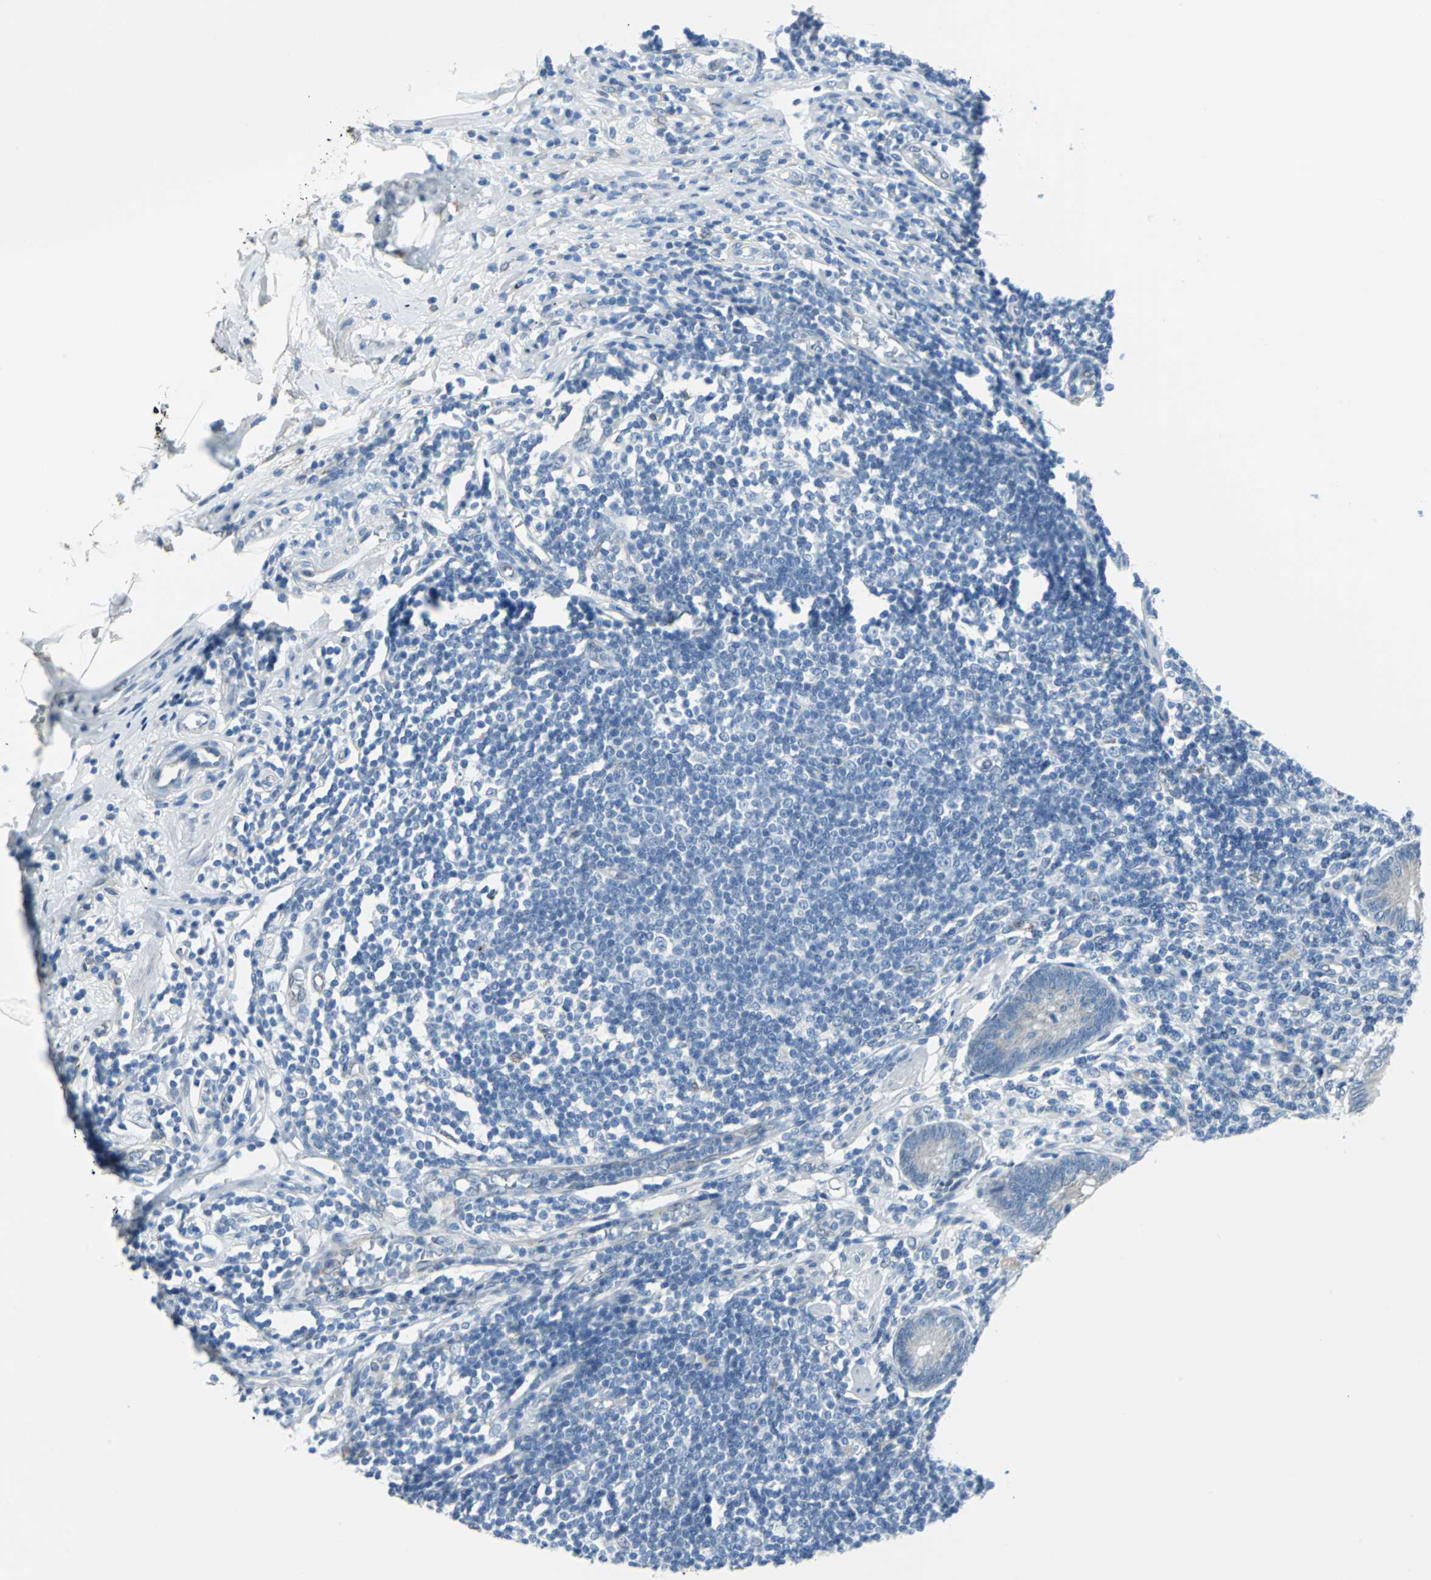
{"staining": {"intensity": "weak", "quantity": "<25%", "location": "cytoplasmic/membranous"}, "tissue": "appendix", "cell_type": "Glandular cells", "image_type": "normal", "snomed": [{"axis": "morphology", "description": "Normal tissue, NOS"}, {"axis": "morphology", "description": "Inflammation, NOS"}, {"axis": "topography", "description": "Appendix"}], "caption": "Immunohistochemical staining of benign appendix reveals no significant positivity in glandular cells.", "gene": "CYB5A", "patient": {"sex": "male", "age": 46}}